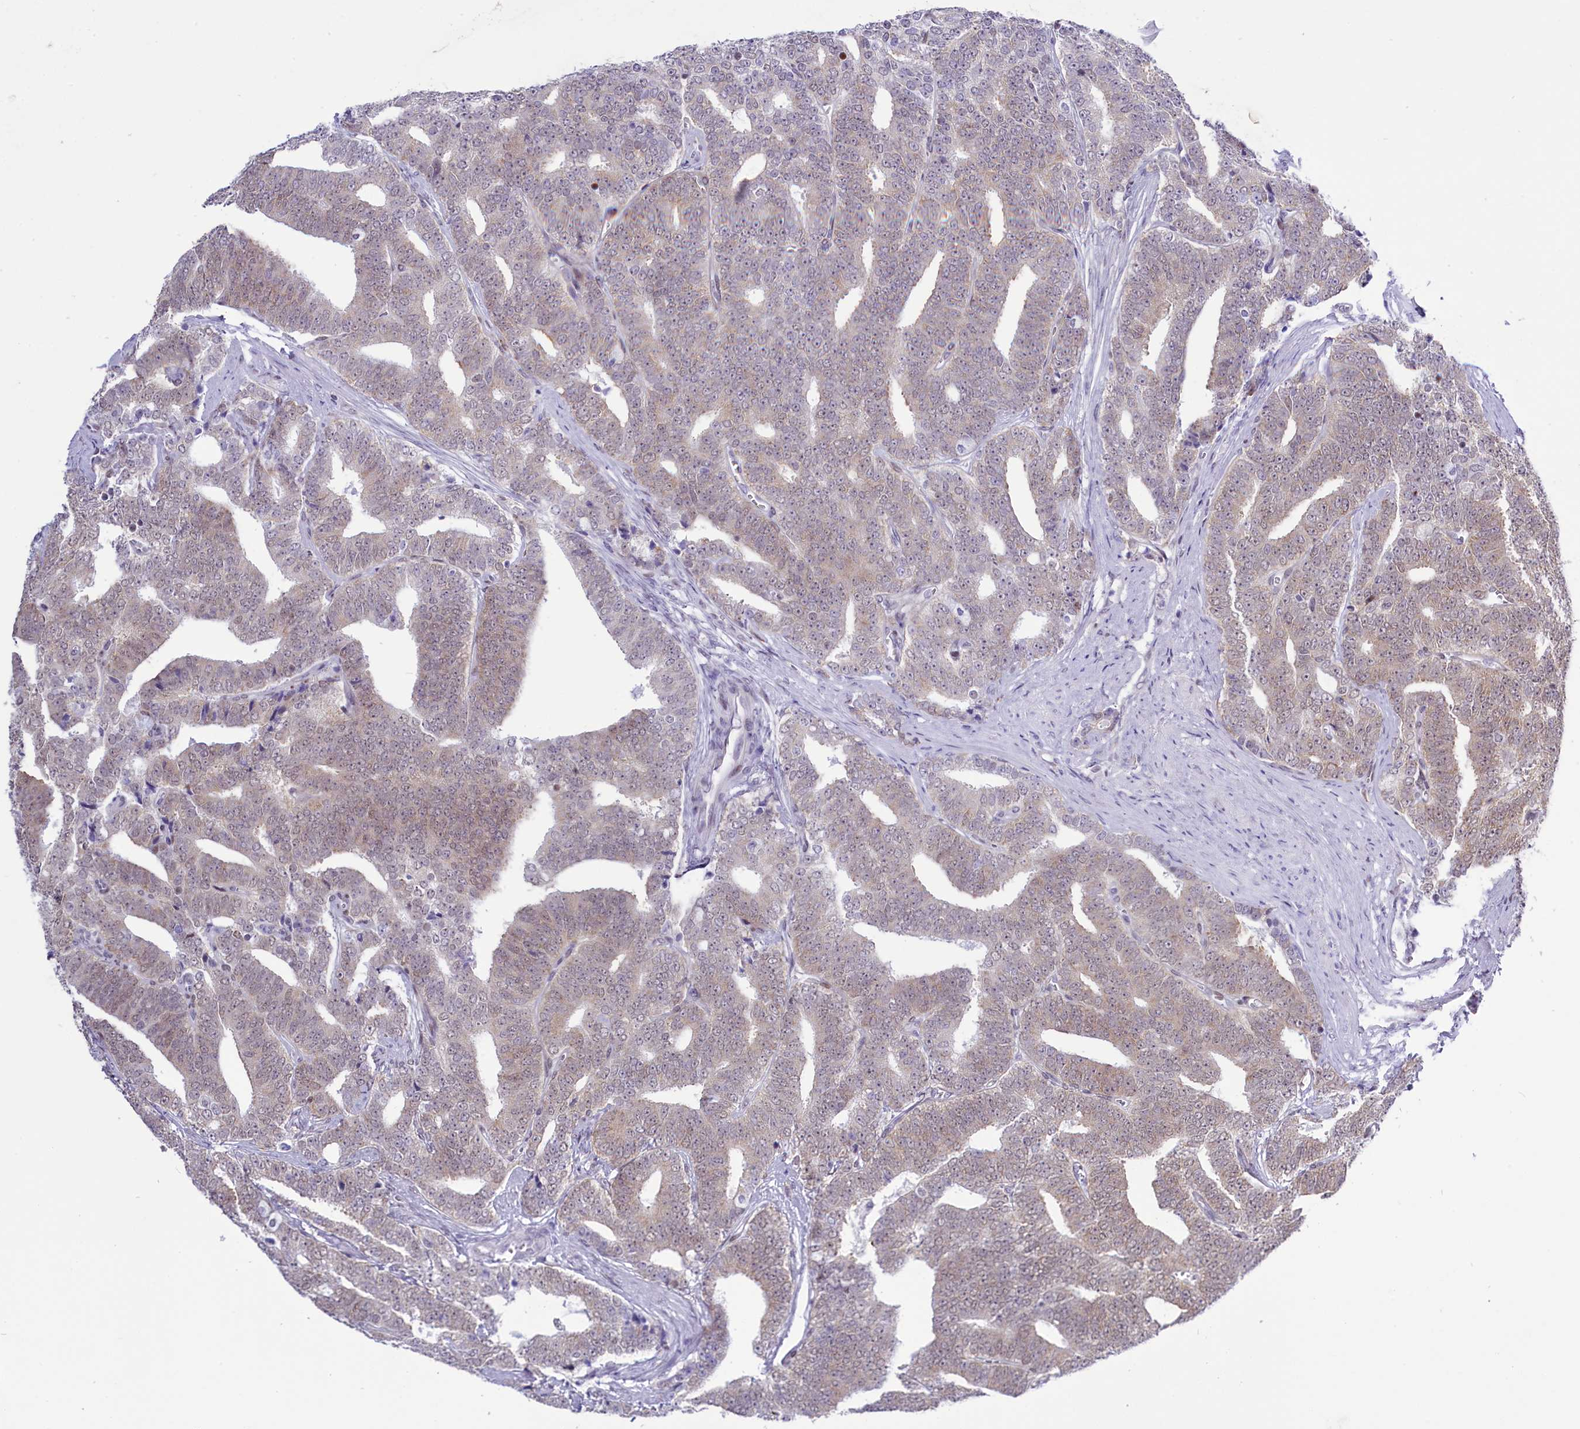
{"staining": {"intensity": "weak", "quantity": ">75%", "location": "cytoplasmic/membranous,nuclear"}, "tissue": "prostate cancer", "cell_type": "Tumor cells", "image_type": "cancer", "snomed": [{"axis": "morphology", "description": "Adenocarcinoma, High grade"}, {"axis": "topography", "description": "Prostate and seminal vesicle, NOS"}], "caption": "A high-resolution photomicrograph shows IHC staining of prostate adenocarcinoma (high-grade), which demonstrates weak cytoplasmic/membranous and nuclear positivity in approximately >75% of tumor cells.", "gene": "RPS6KB1", "patient": {"sex": "male", "age": 67}}